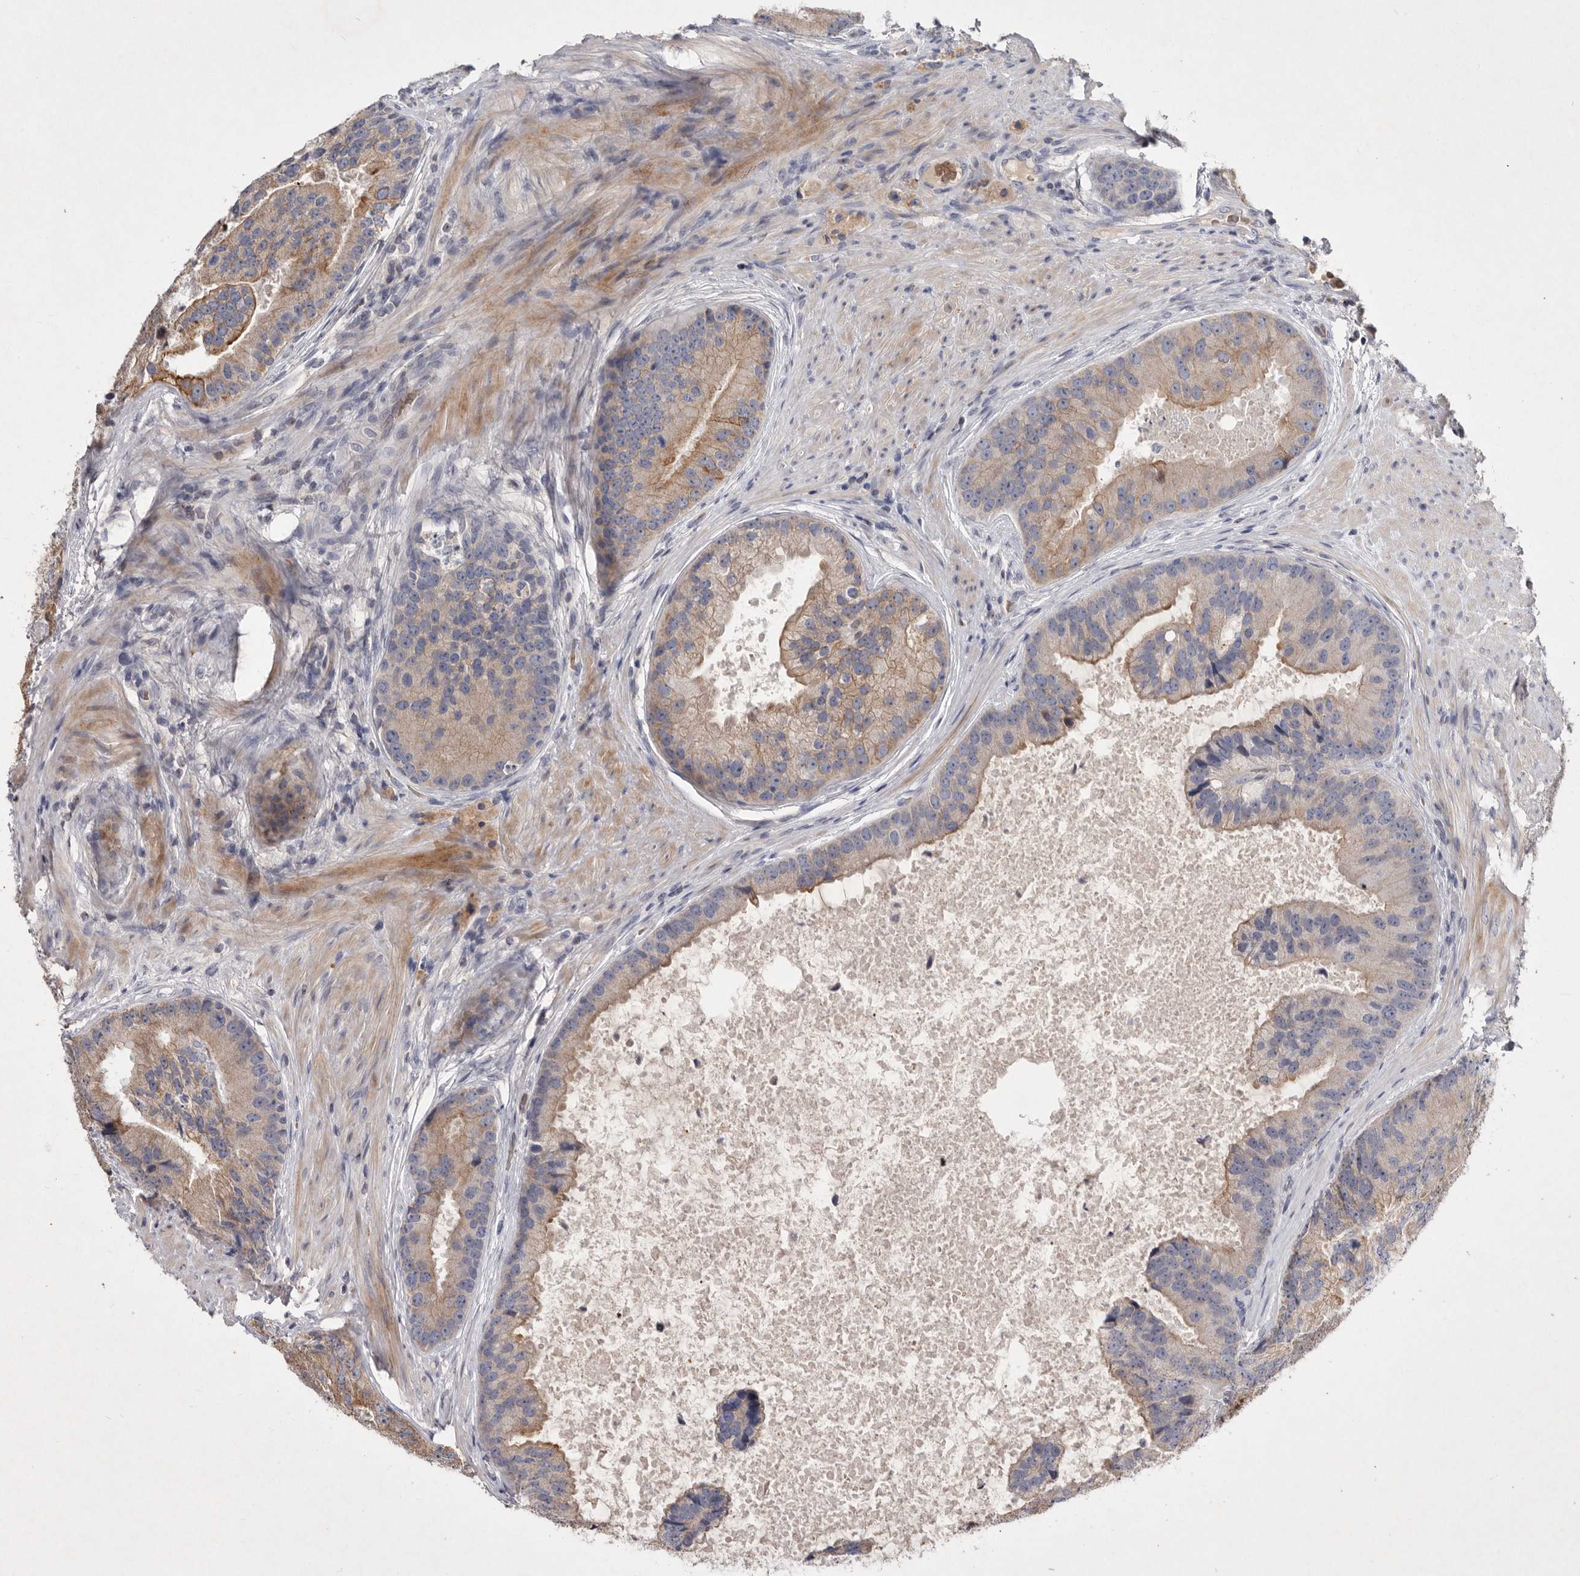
{"staining": {"intensity": "moderate", "quantity": ">75%", "location": "cytoplasmic/membranous"}, "tissue": "prostate cancer", "cell_type": "Tumor cells", "image_type": "cancer", "snomed": [{"axis": "morphology", "description": "Adenocarcinoma, High grade"}, {"axis": "topography", "description": "Prostate"}], "caption": "Human prostate cancer (adenocarcinoma (high-grade)) stained with a brown dye displays moderate cytoplasmic/membranous positive staining in approximately >75% of tumor cells.", "gene": "TNFSF14", "patient": {"sex": "male", "age": 70}}